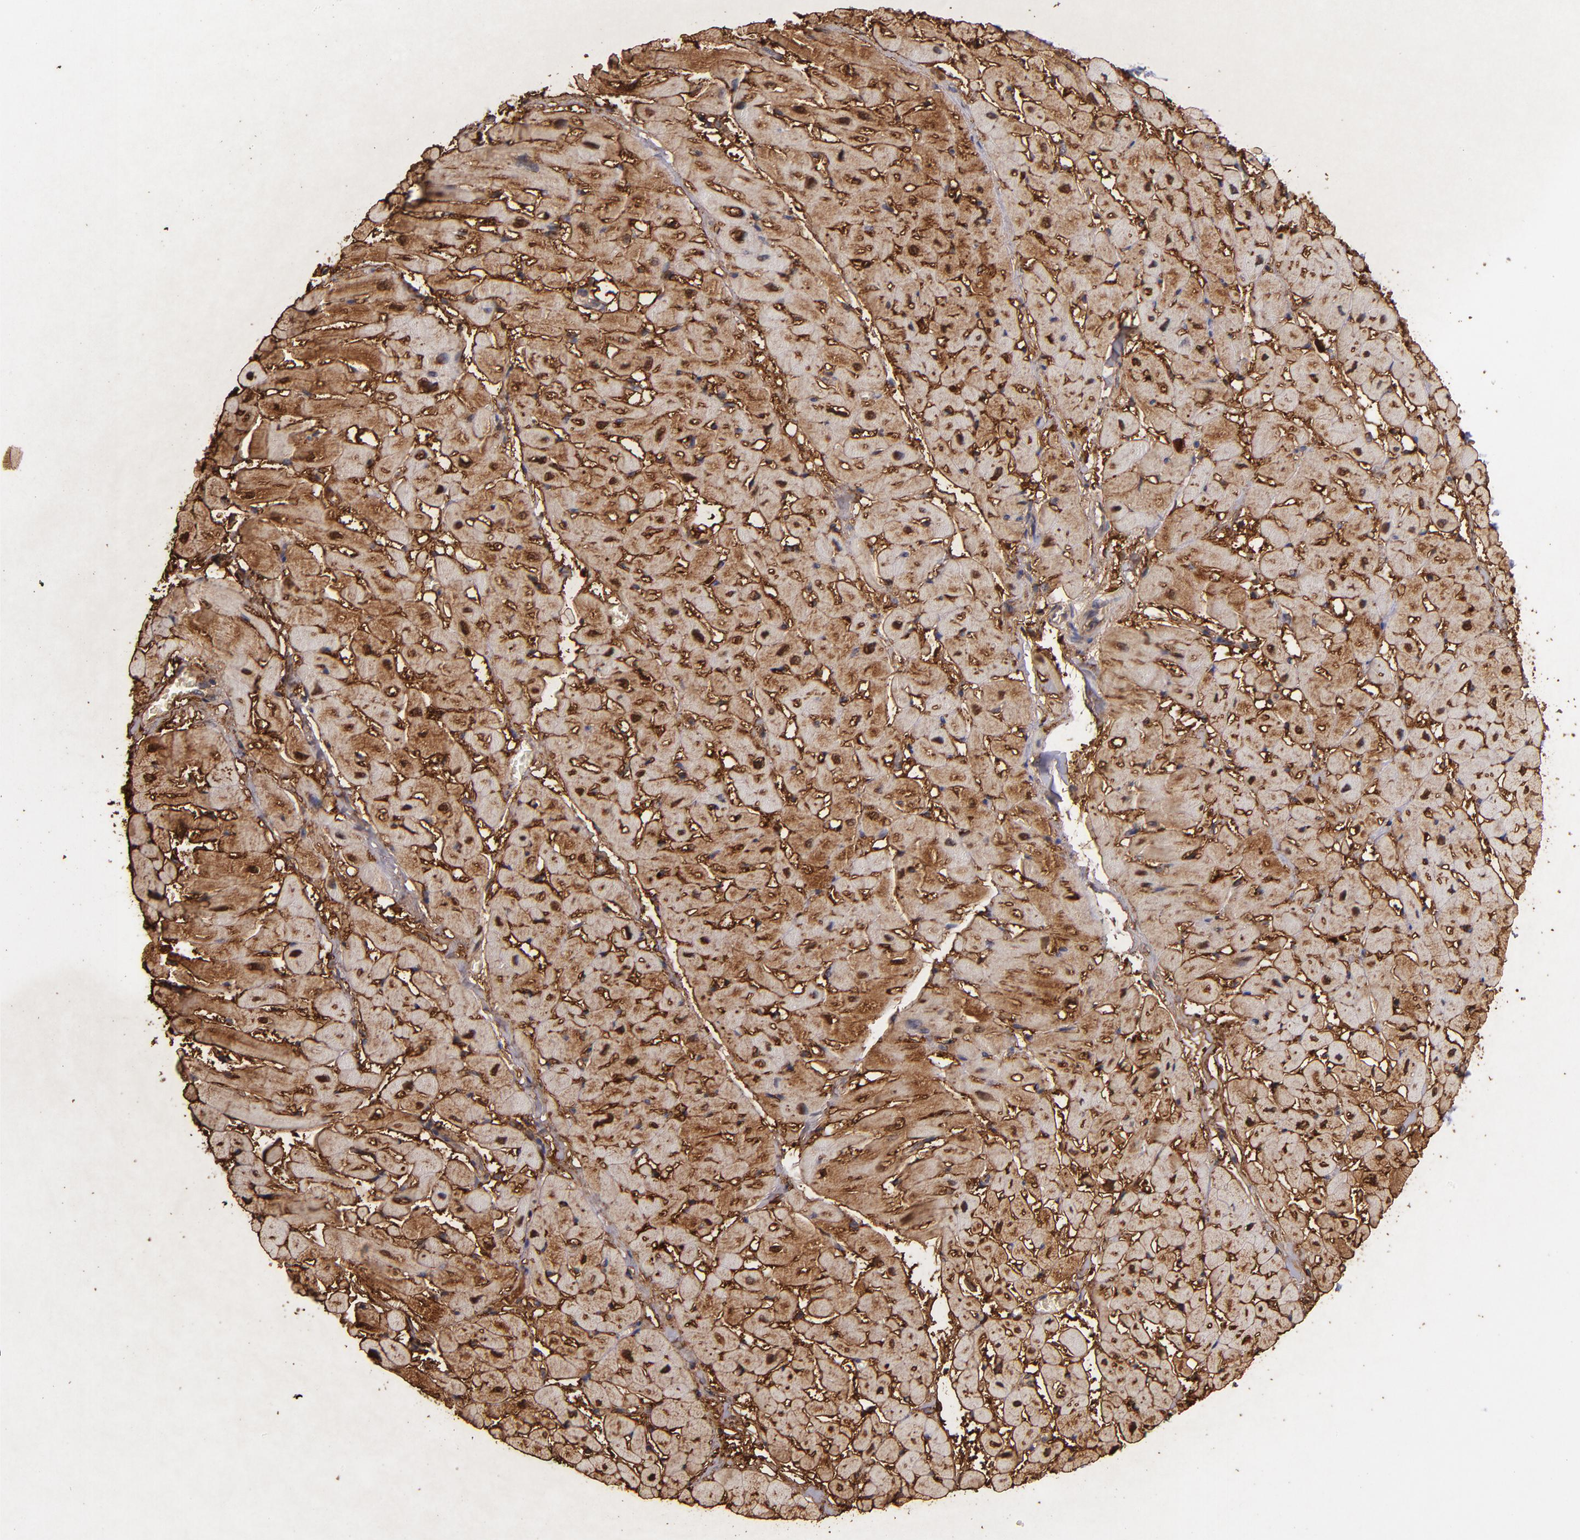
{"staining": {"intensity": "strong", "quantity": ">75%", "location": "cytoplasmic/membranous"}, "tissue": "heart muscle", "cell_type": "Cardiomyocytes", "image_type": "normal", "snomed": [{"axis": "morphology", "description": "Normal tissue, NOS"}, {"axis": "topography", "description": "Heart"}], "caption": "About >75% of cardiomyocytes in unremarkable human heart muscle exhibit strong cytoplasmic/membranous protein expression as visualized by brown immunohistochemical staining.", "gene": "MB", "patient": {"sex": "male", "age": 45}}